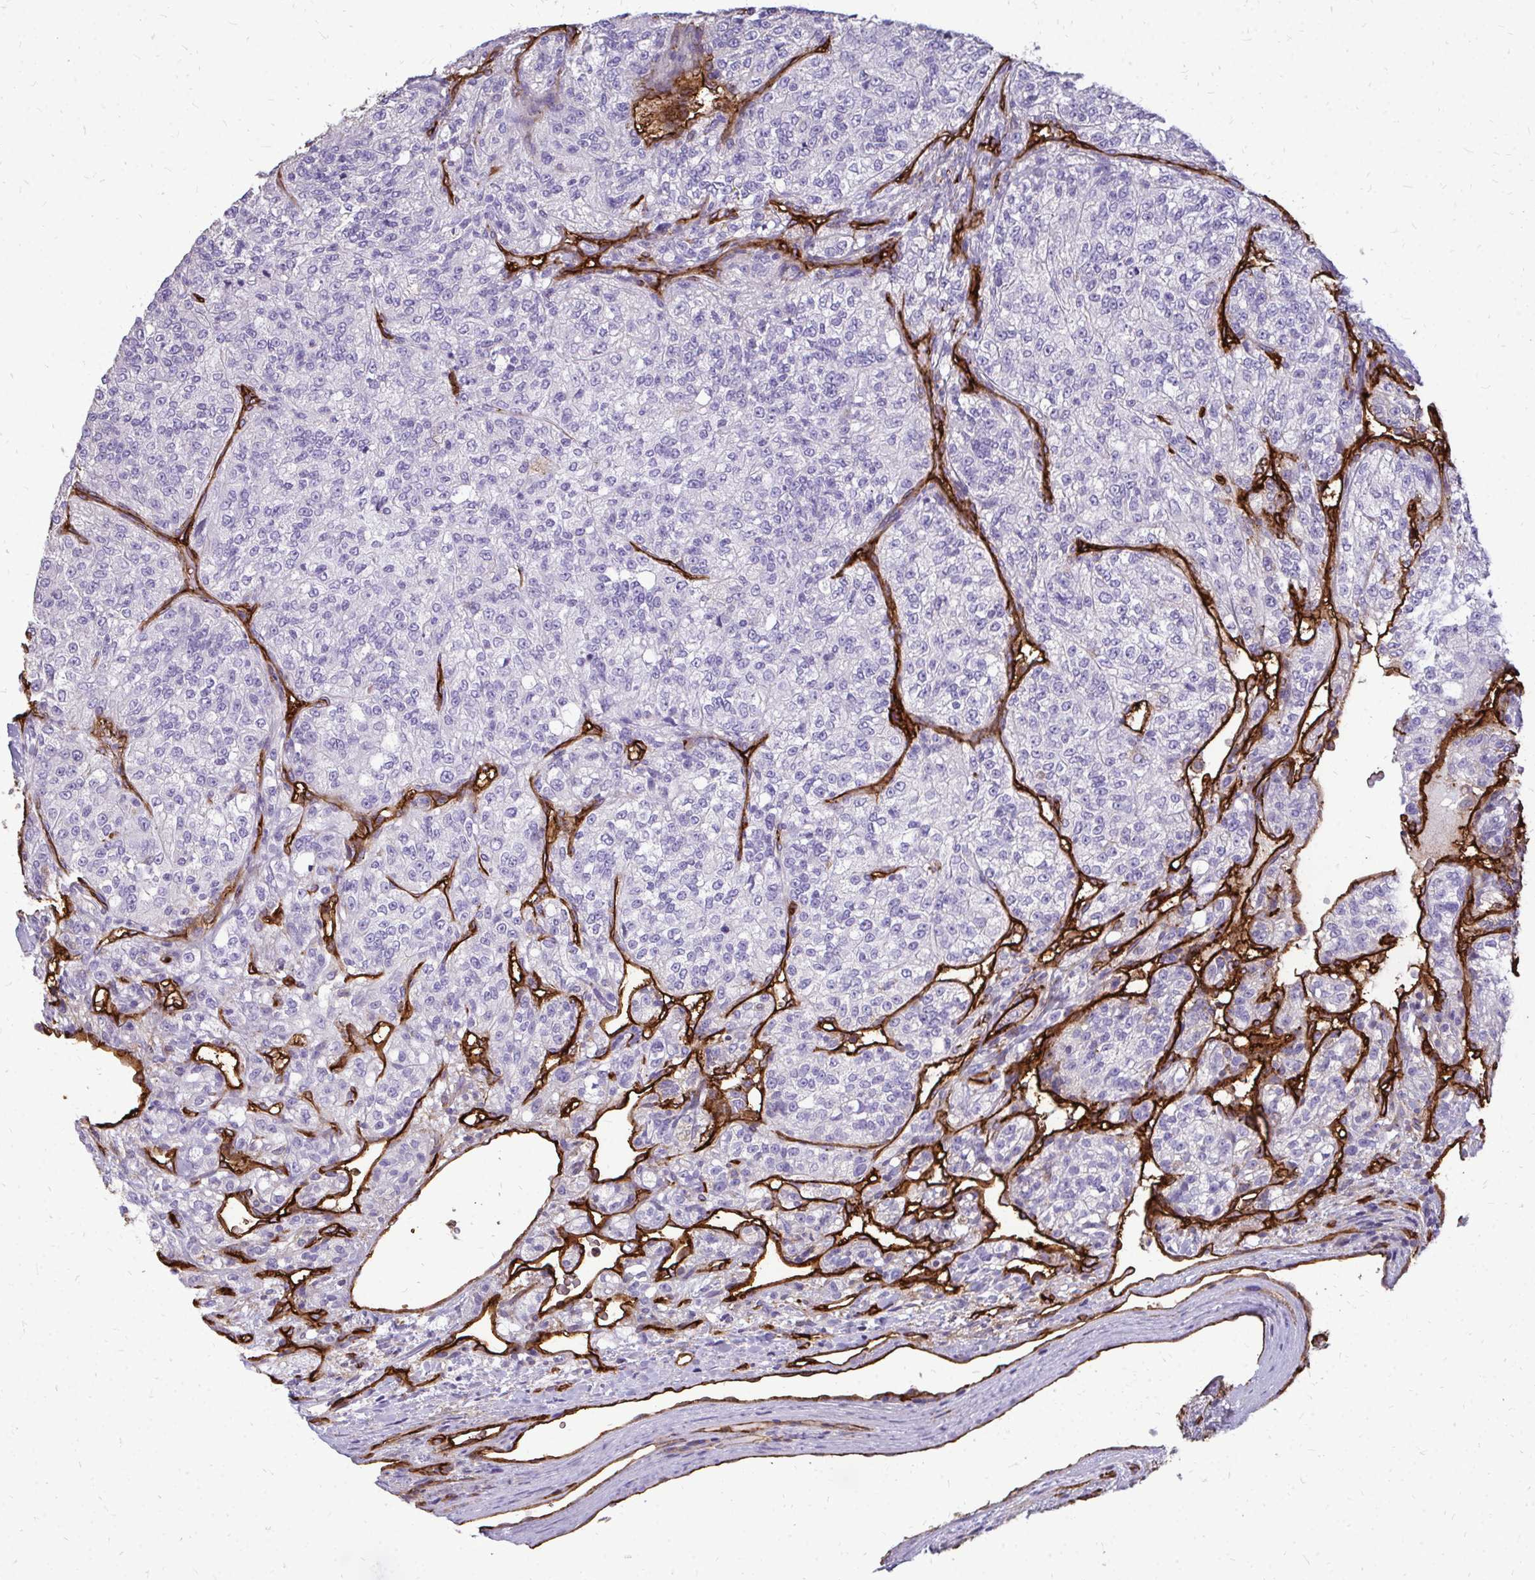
{"staining": {"intensity": "negative", "quantity": "none", "location": "none"}, "tissue": "renal cancer", "cell_type": "Tumor cells", "image_type": "cancer", "snomed": [{"axis": "morphology", "description": "Adenocarcinoma, NOS"}, {"axis": "topography", "description": "Kidney"}], "caption": "Photomicrograph shows no protein expression in tumor cells of renal cancer tissue. The staining is performed using DAB brown chromogen with nuclei counter-stained in using hematoxylin.", "gene": "MARCKSL1", "patient": {"sex": "female", "age": 63}}